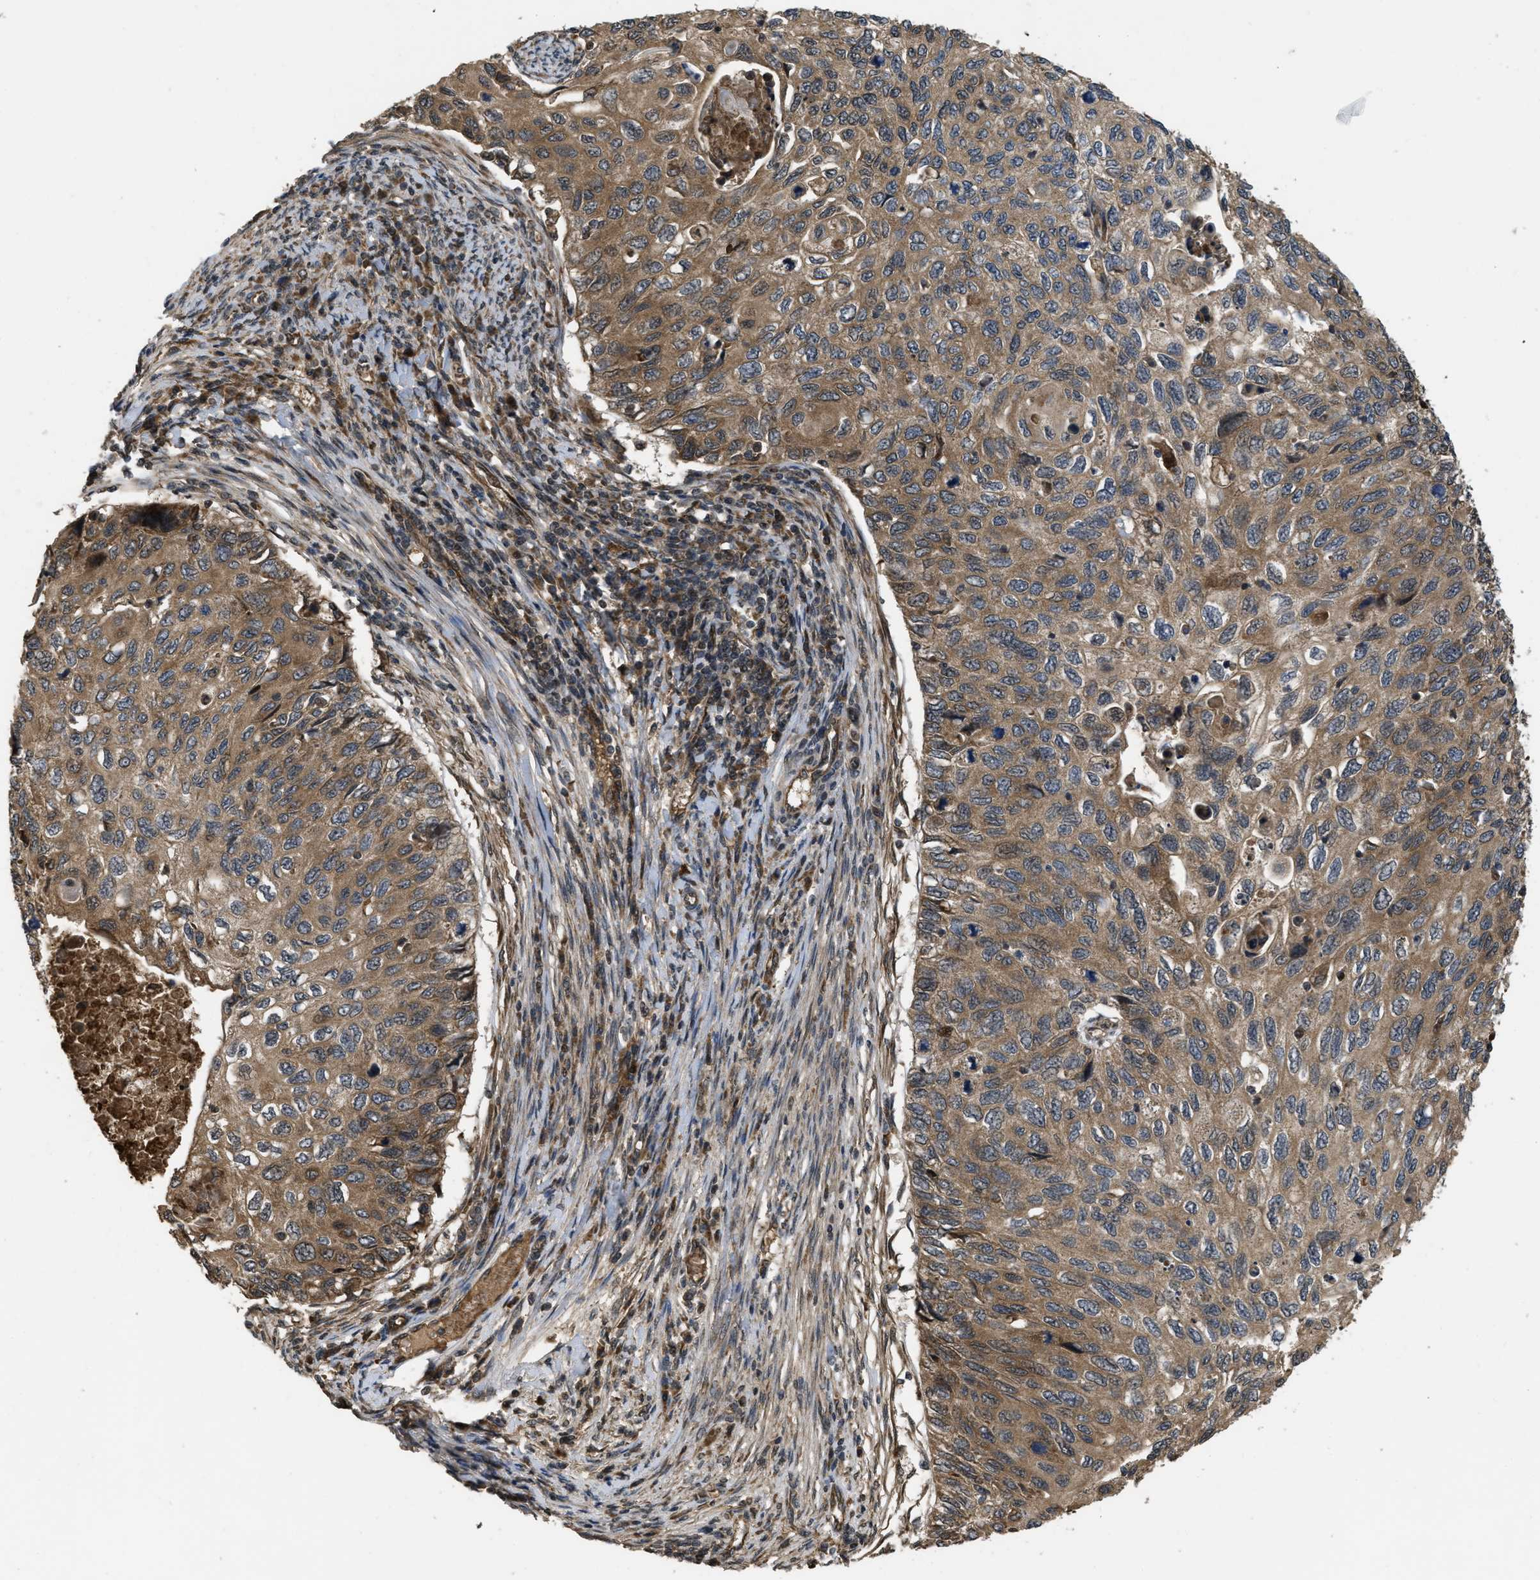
{"staining": {"intensity": "moderate", "quantity": ">75%", "location": "cytoplasmic/membranous"}, "tissue": "cervical cancer", "cell_type": "Tumor cells", "image_type": "cancer", "snomed": [{"axis": "morphology", "description": "Squamous cell carcinoma, NOS"}, {"axis": "topography", "description": "Cervix"}], "caption": "Immunohistochemical staining of cervical squamous cell carcinoma displays medium levels of moderate cytoplasmic/membranous positivity in approximately >75% of tumor cells.", "gene": "SPTLC1", "patient": {"sex": "female", "age": 70}}